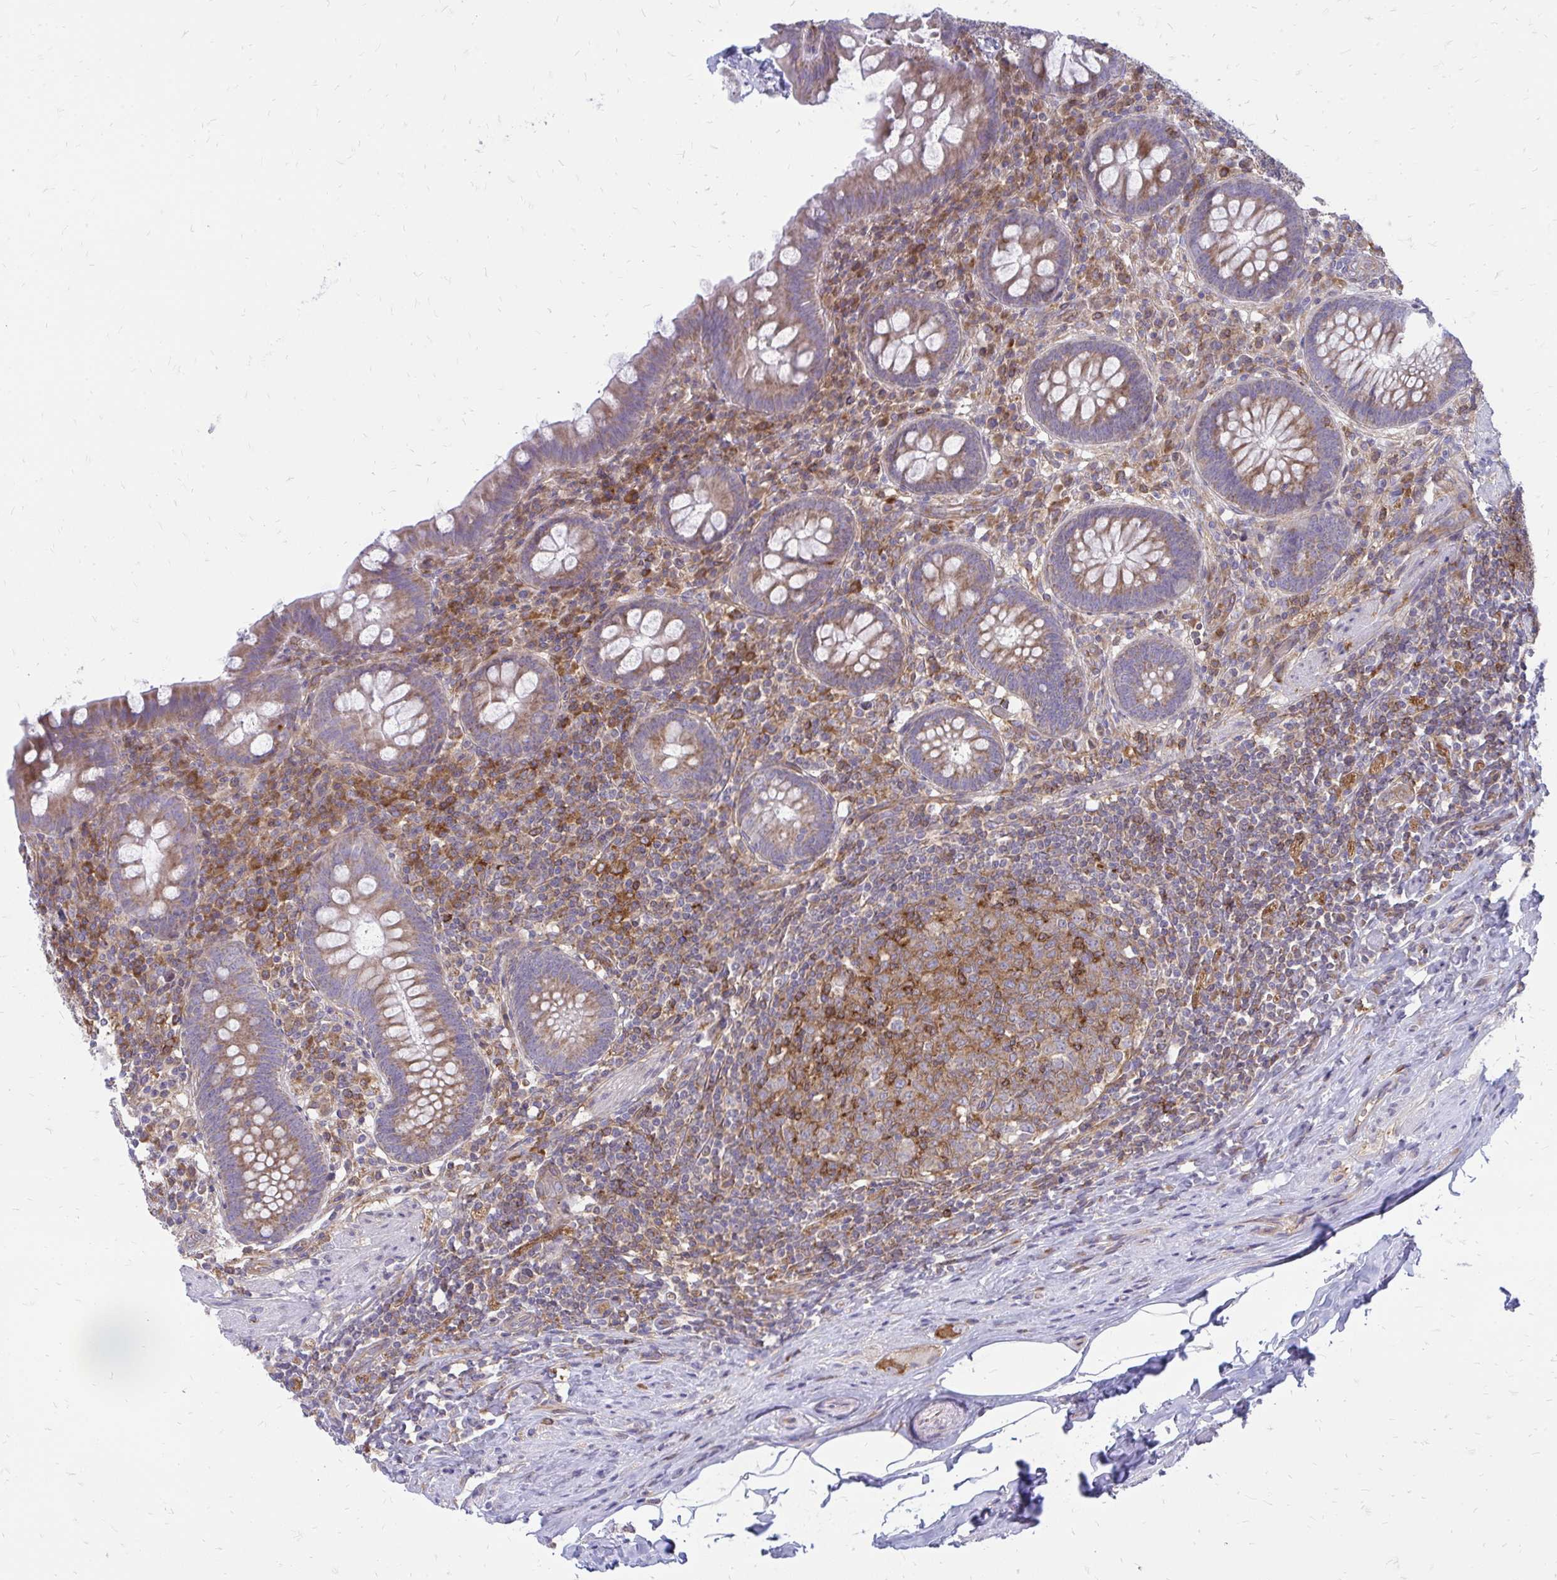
{"staining": {"intensity": "weak", "quantity": ">75%", "location": "cytoplasmic/membranous"}, "tissue": "appendix", "cell_type": "Glandular cells", "image_type": "normal", "snomed": [{"axis": "morphology", "description": "Normal tissue, NOS"}, {"axis": "topography", "description": "Appendix"}], "caption": "Weak cytoplasmic/membranous positivity is present in approximately >75% of glandular cells in benign appendix. The protein of interest is shown in brown color, while the nuclei are stained blue.", "gene": "ASAP1", "patient": {"sex": "male", "age": 71}}